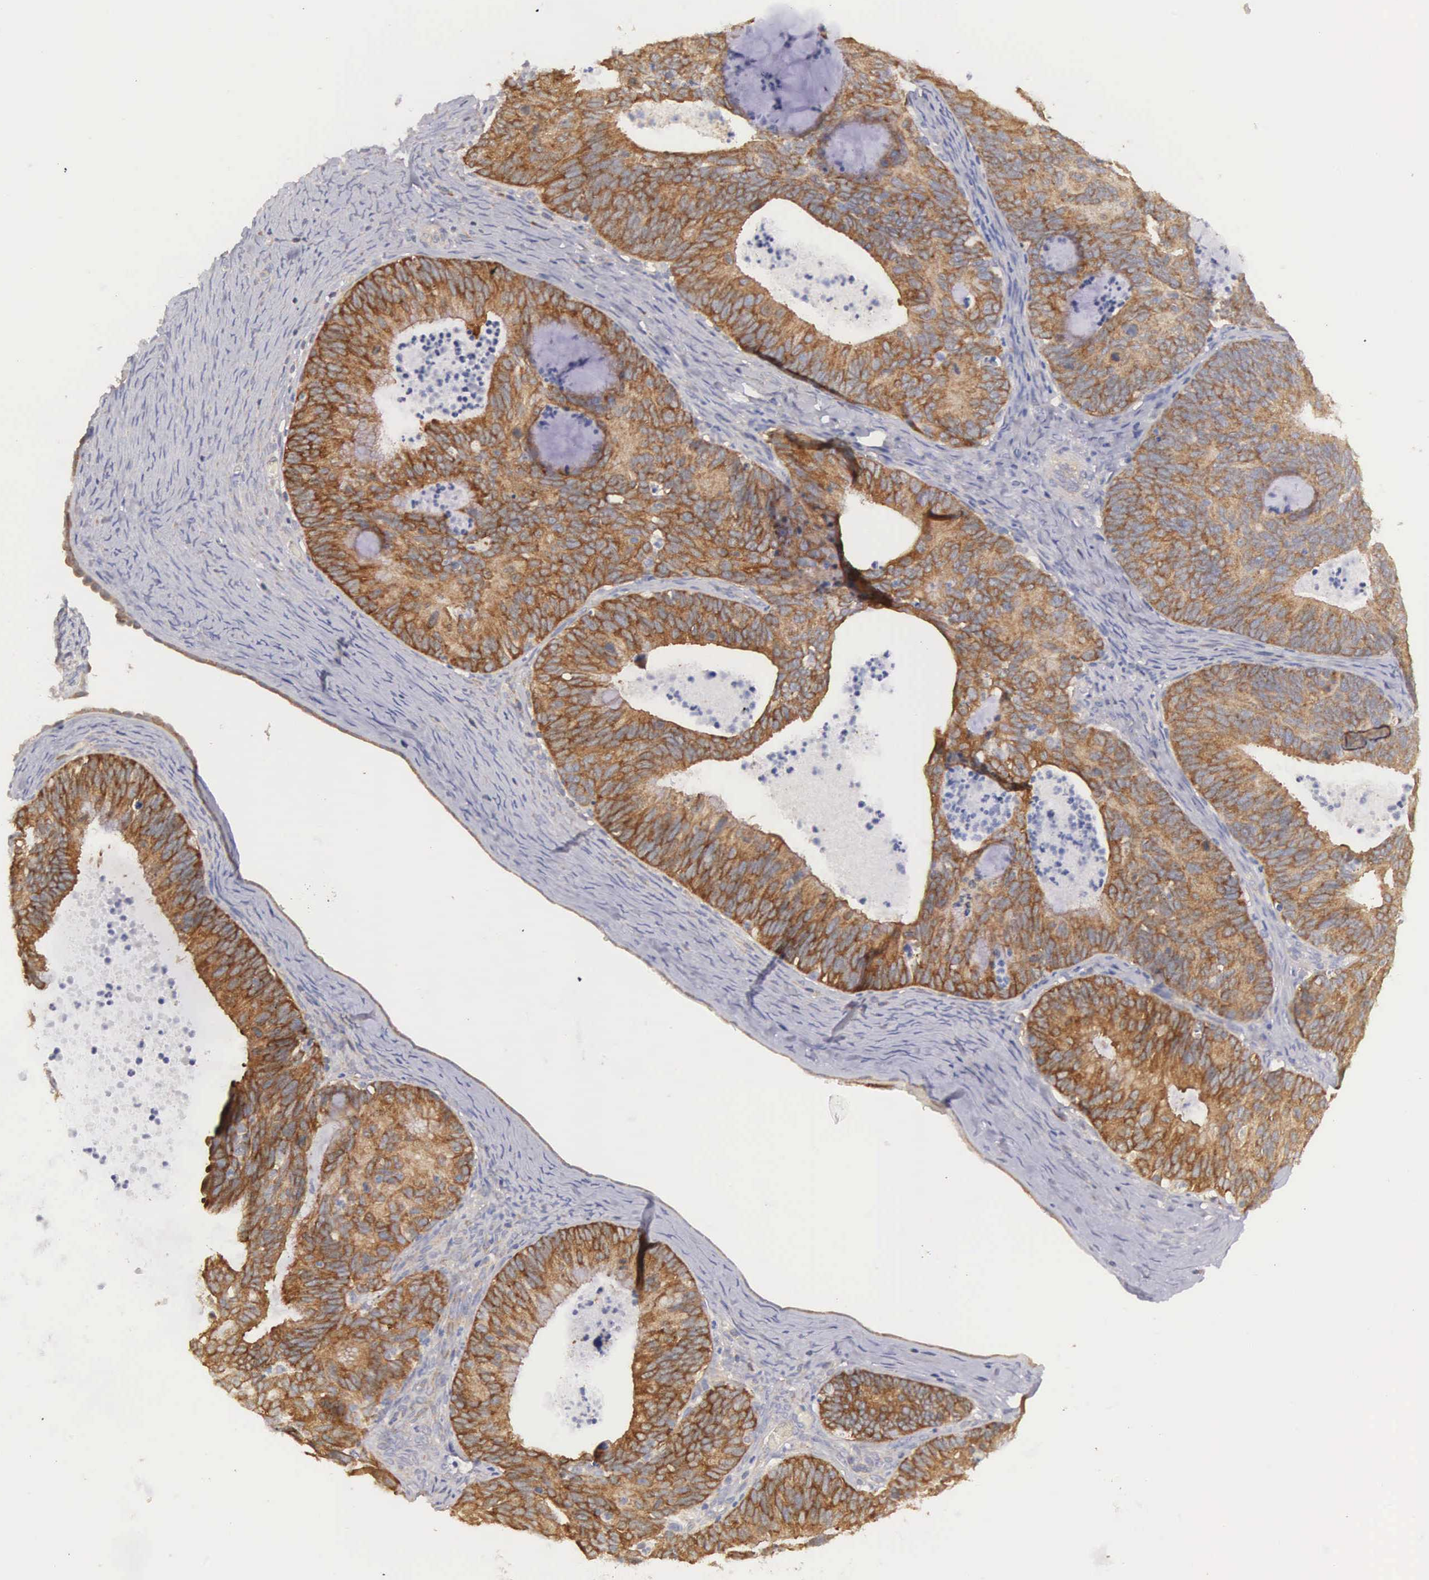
{"staining": {"intensity": "strong", "quantity": ">75%", "location": "cytoplasmic/membranous"}, "tissue": "ovarian cancer", "cell_type": "Tumor cells", "image_type": "cancer", "snomed": [{"axis": "morphology", "description": "Carcinoma, endometroid"}, {"axis": "topography", "description": "Ovary"}], "caption": "DAB (3,3'-diaminobenzidine) immunohistochemical staining of ovarian cancer shows strong cytoplasmic/membranous protein positivity in about >75% of tumor cells. (DAB (3,3'-diaminobenzidine) = brown stain, brightfield microscopy at high magnification).", "gene": "TXLNG", "patient": {"sex": "female", "age": 52}}